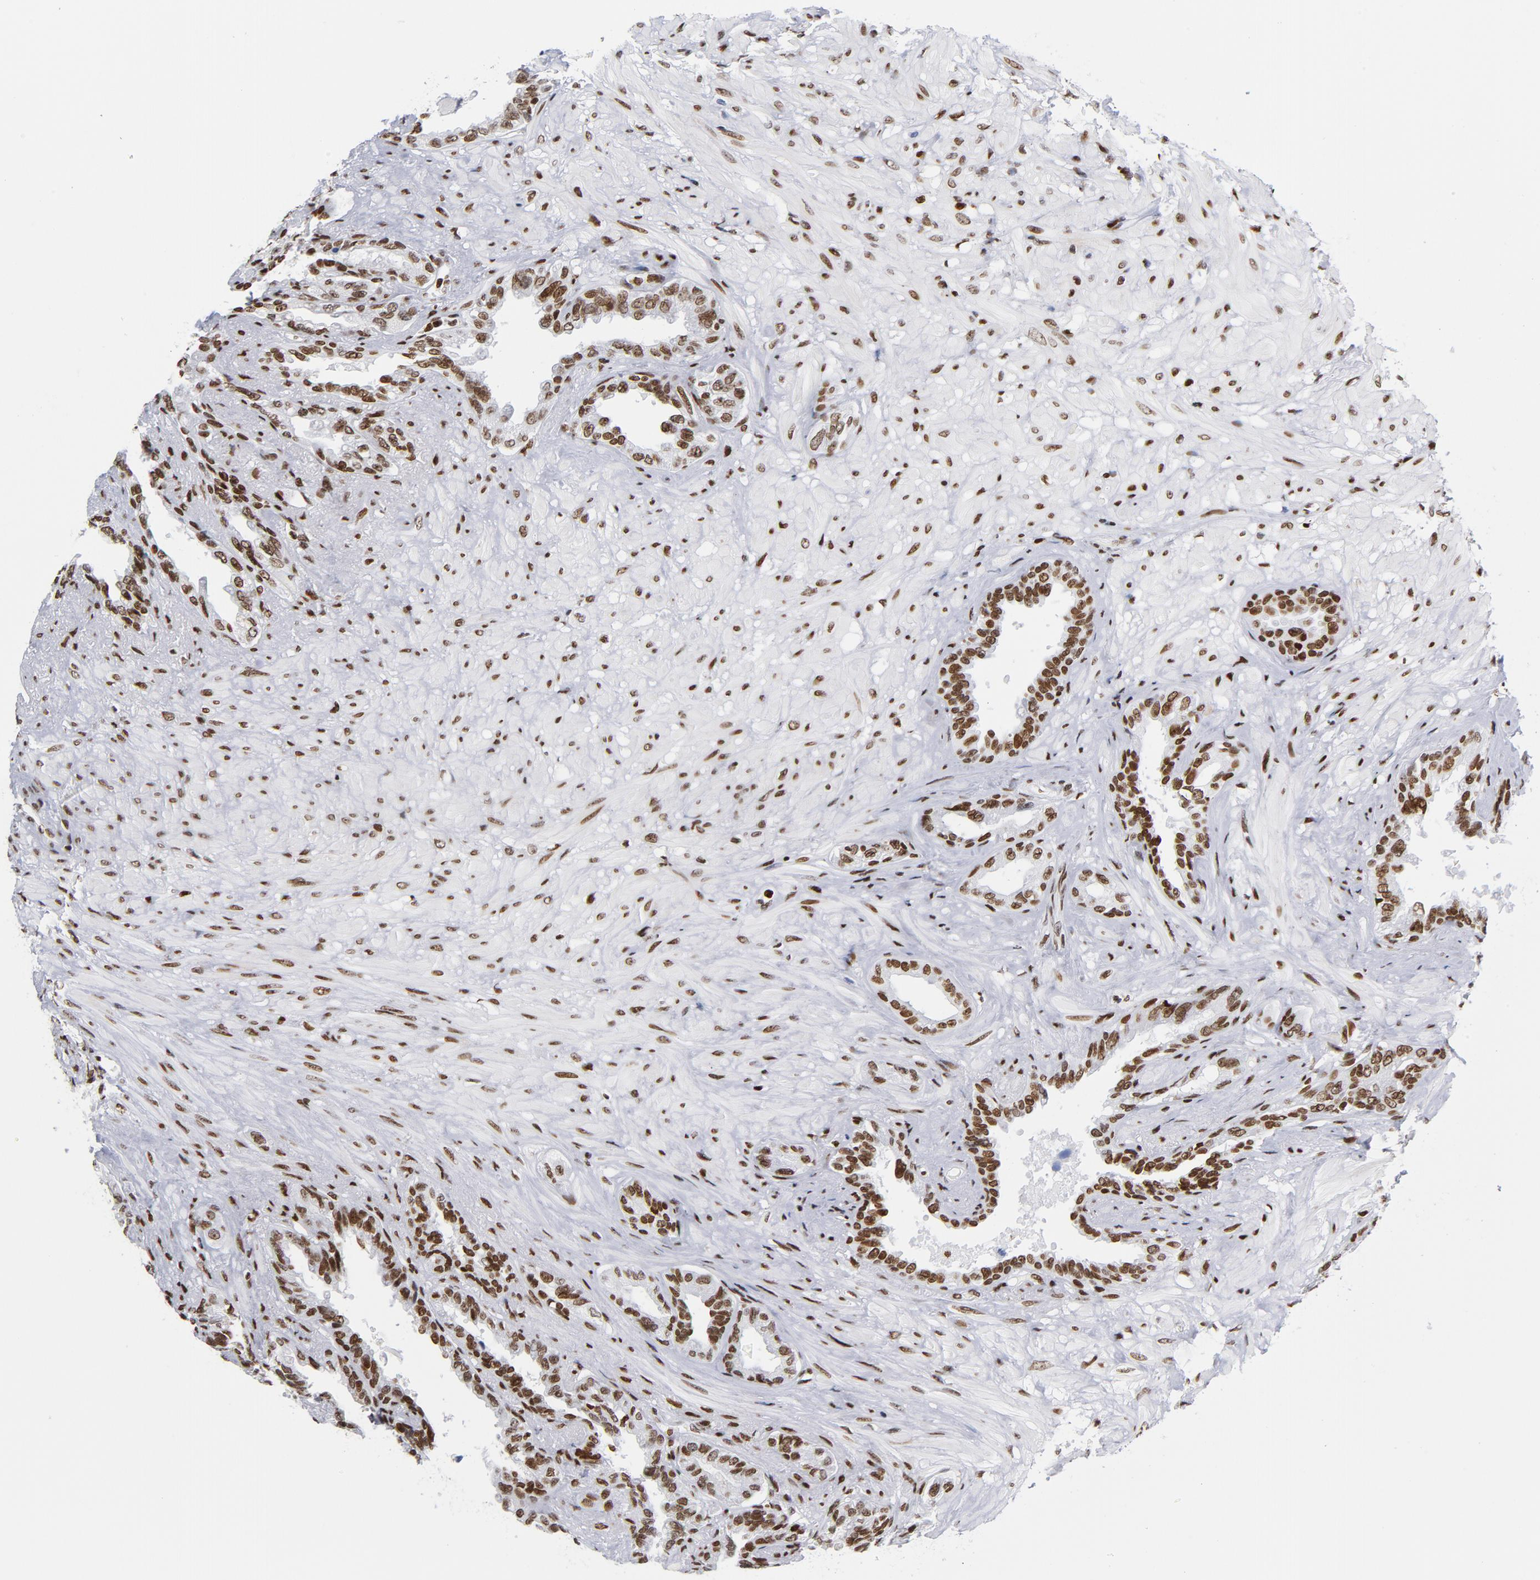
{"staining": {"intensity": "moderate", "quantity": ">75%", "location": "nuclear"}, "tissue": "seminal vesicle", "cell_type": "Glandular cells", "image_type": "normal", "snomed": [{"axis": "morphology", "description": "Normal tissue, NOS"}, {"axis": "topography", "description": "Seminal veicle"}], "caption": "This micrograph demonstrates immunohistochemistry (IHC) staining of unremarkable human seminal vesicle, with medium moderate nuclear expression in approximately >75% of glandular cells.", "gene": "TOP2B", "patient": {"sex": "male", "age": 61}}